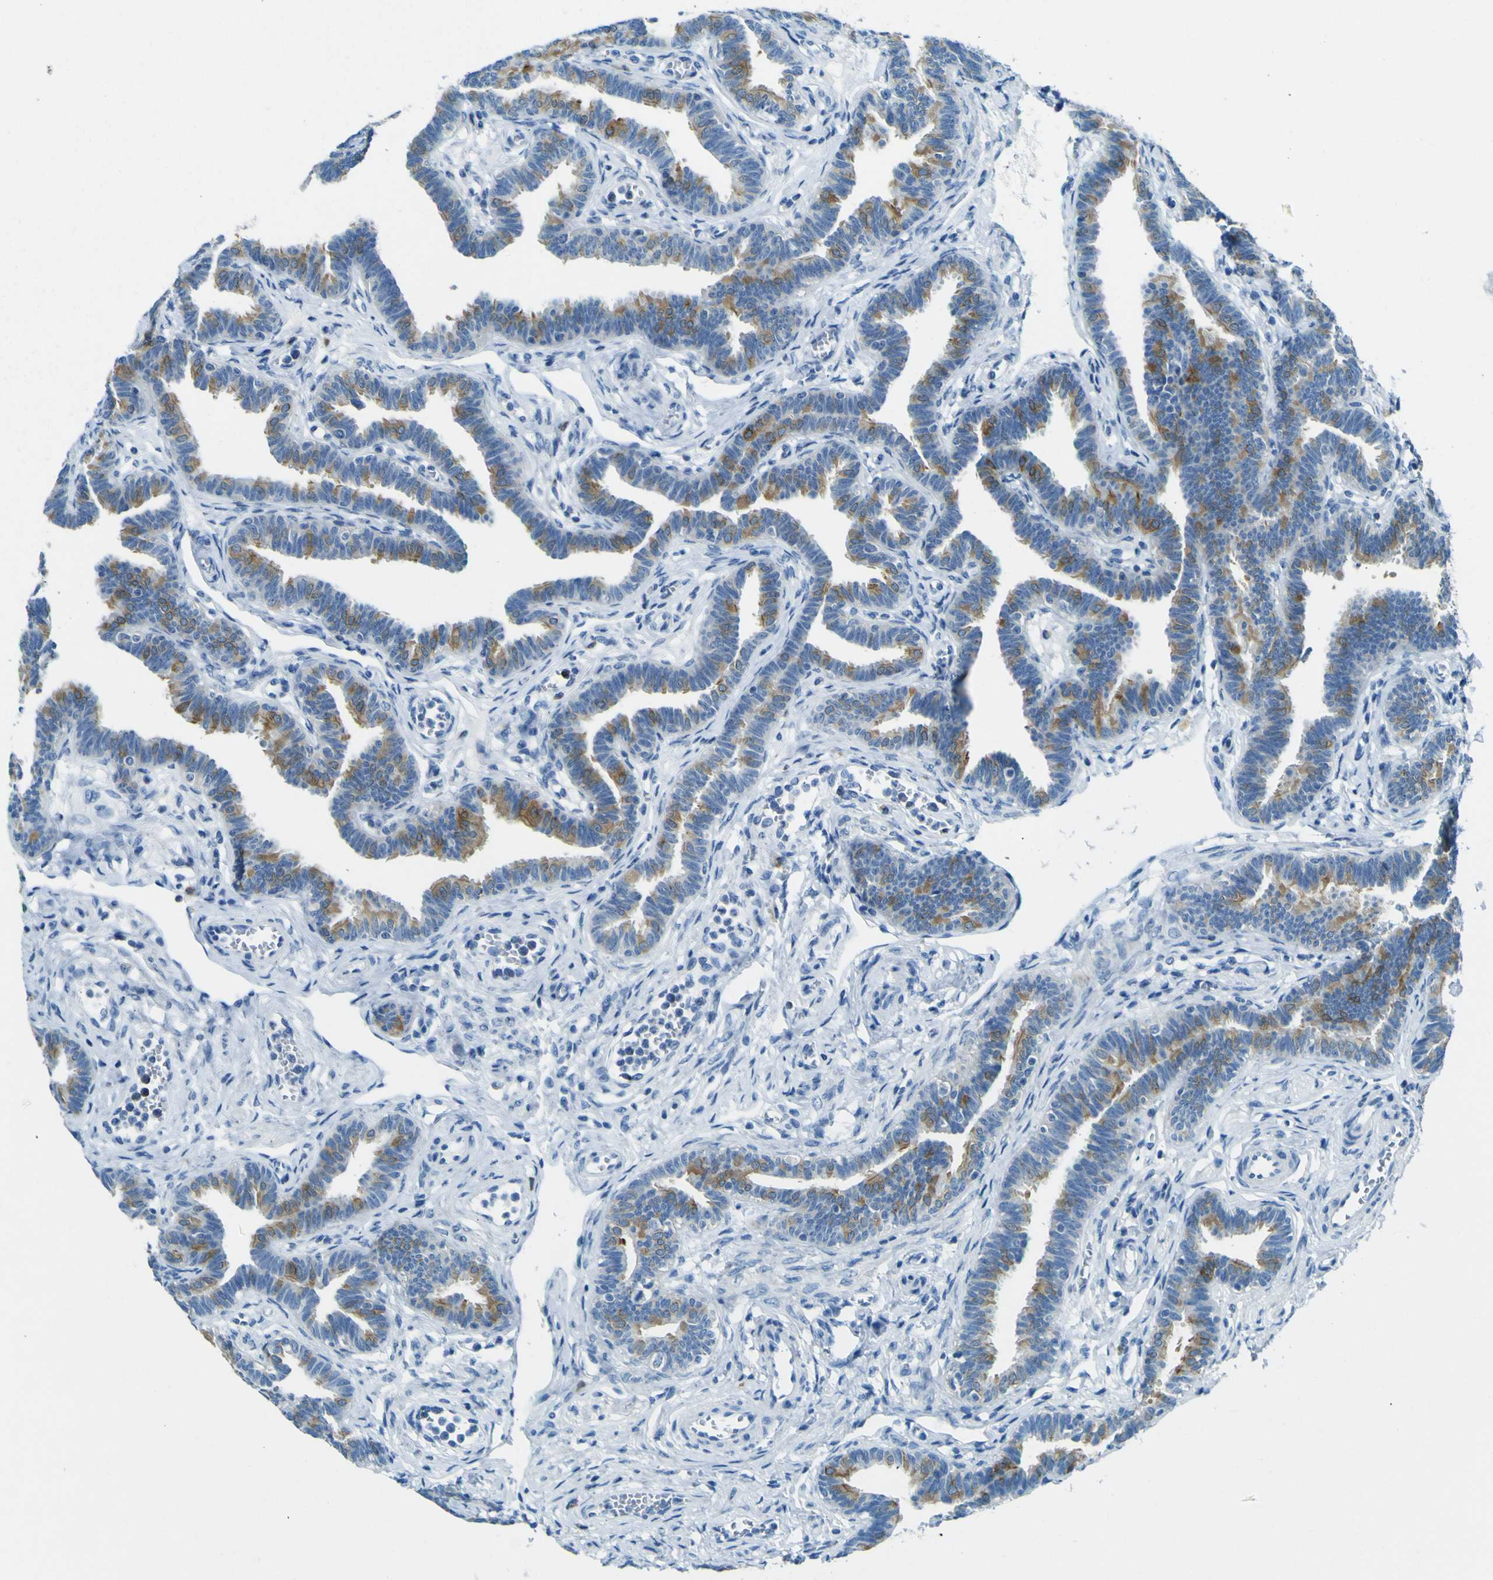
{"staining": {"intensity": "strong", "quantity": "25%-75%", "location": "cytoplasmic/membranous"}, "tissue": "fallopian tube", "cell_type": "Glandular cells", "image_type": "normal", "snomed": [{"axis": "morphology", "description": "Normal tissue, NOS"}, {"axis": "topography", "description": "Fallopian tube"}, {"axis": "topography", "description": "Ovary"}], "caption": "Unremarkable fallopian tube shows strong cytoplasmic/membranous positivity in about 25%-75% of glandular cells Using DAB (brown) and hematoxylin (blue) stains, captured at high magnification using brightfield microscopy..", "gene": "SORCS1", "patient": {"sex": "female", "age": 23}}